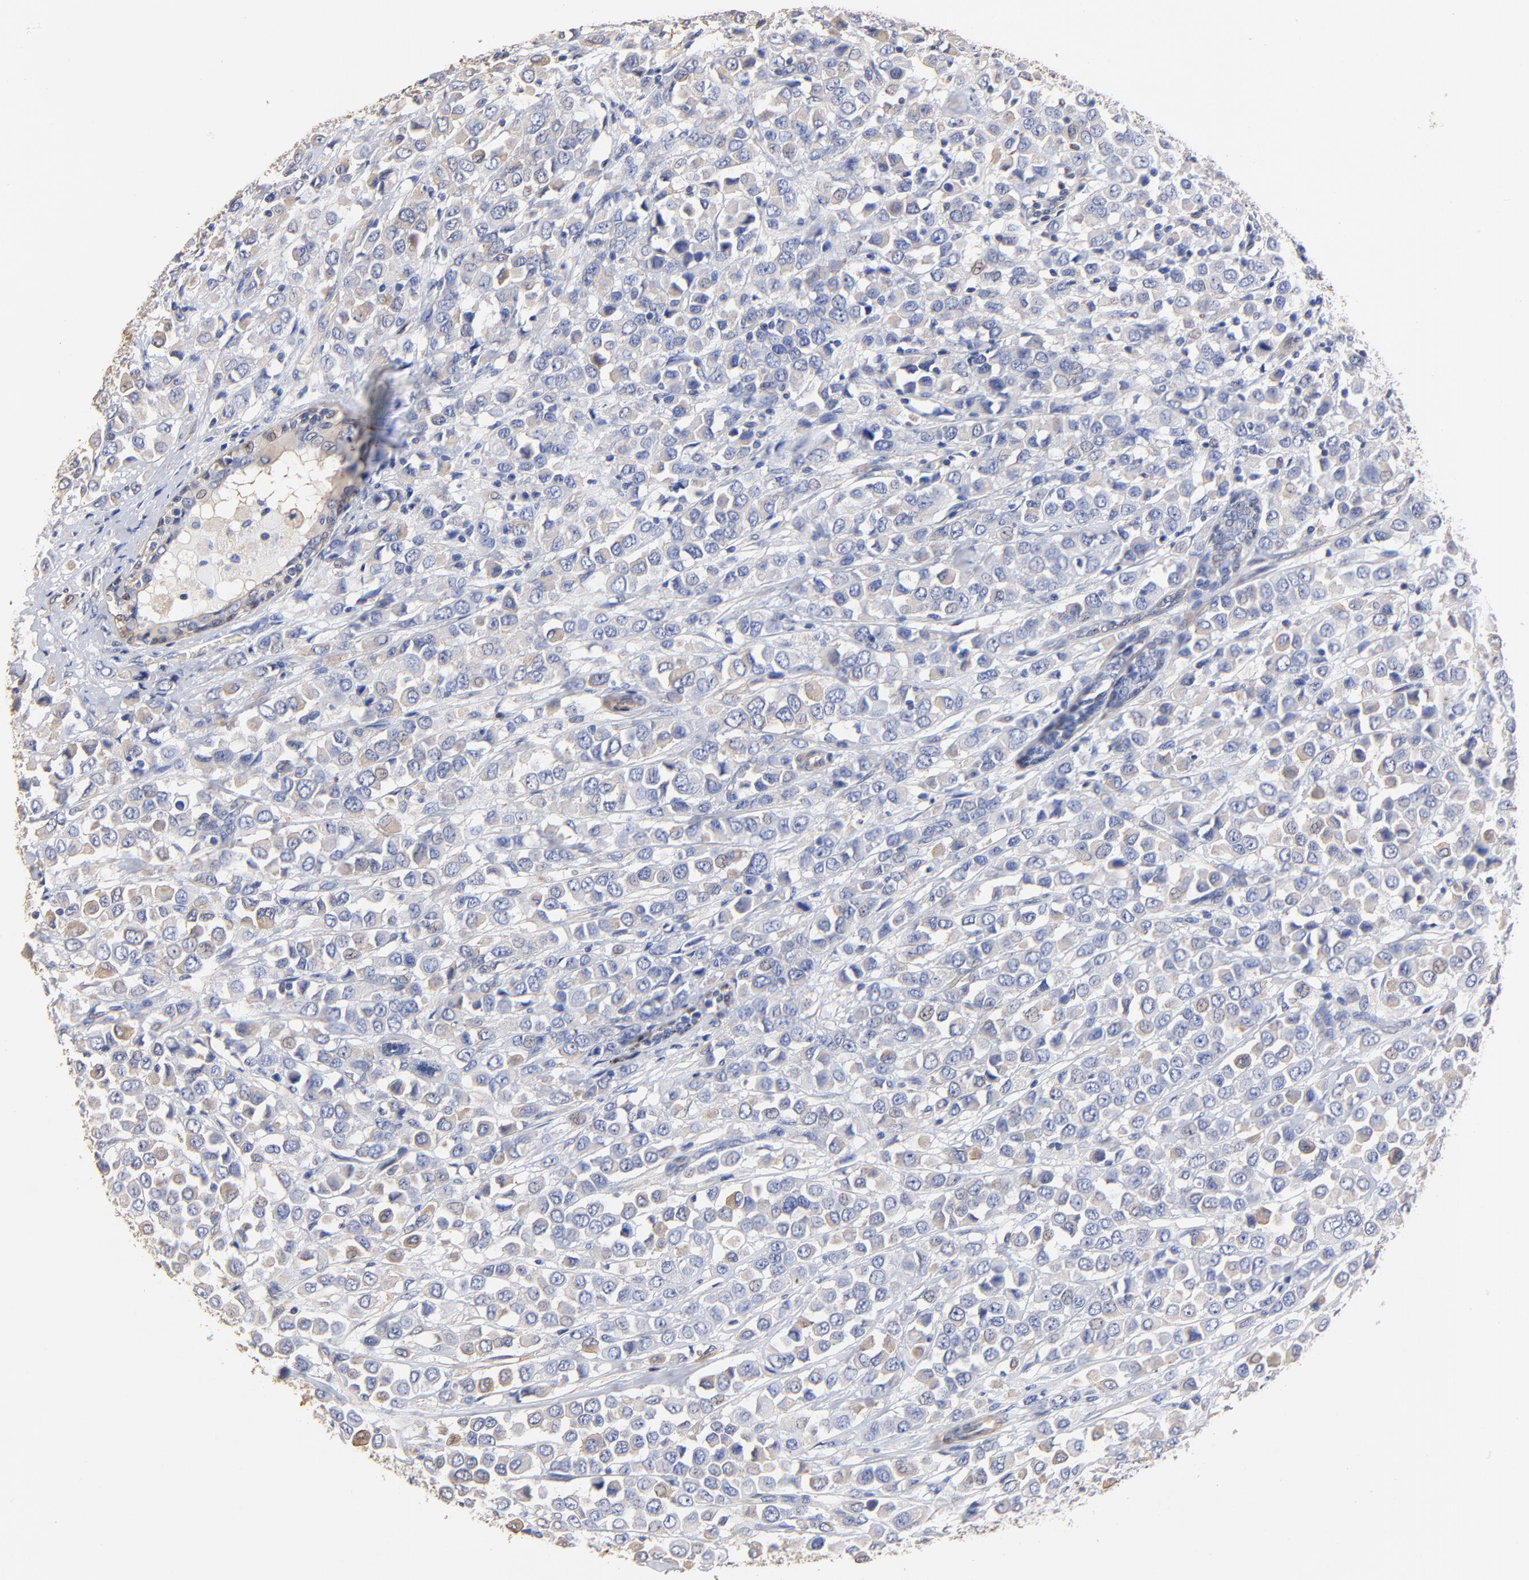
{"staining": {"intensity": "weak", "quantity": "<25%", "location": "cytoplasmic/membranous"}, "tissue": "breast cancer", "cell_type": "Tumor cells", "image_type": "cancer", "snomed": [{"axis": "morphology", "description": "Duct carcinoma"}, {"axis": "topography", "description": "Breast"}], "caption": "An image of human breast cancer (infiltrating ductal carcinoma) is negative for staining in tumor cells.", "gene": "TAGLN2", "patient": {"sex": "female", "age": 61}}